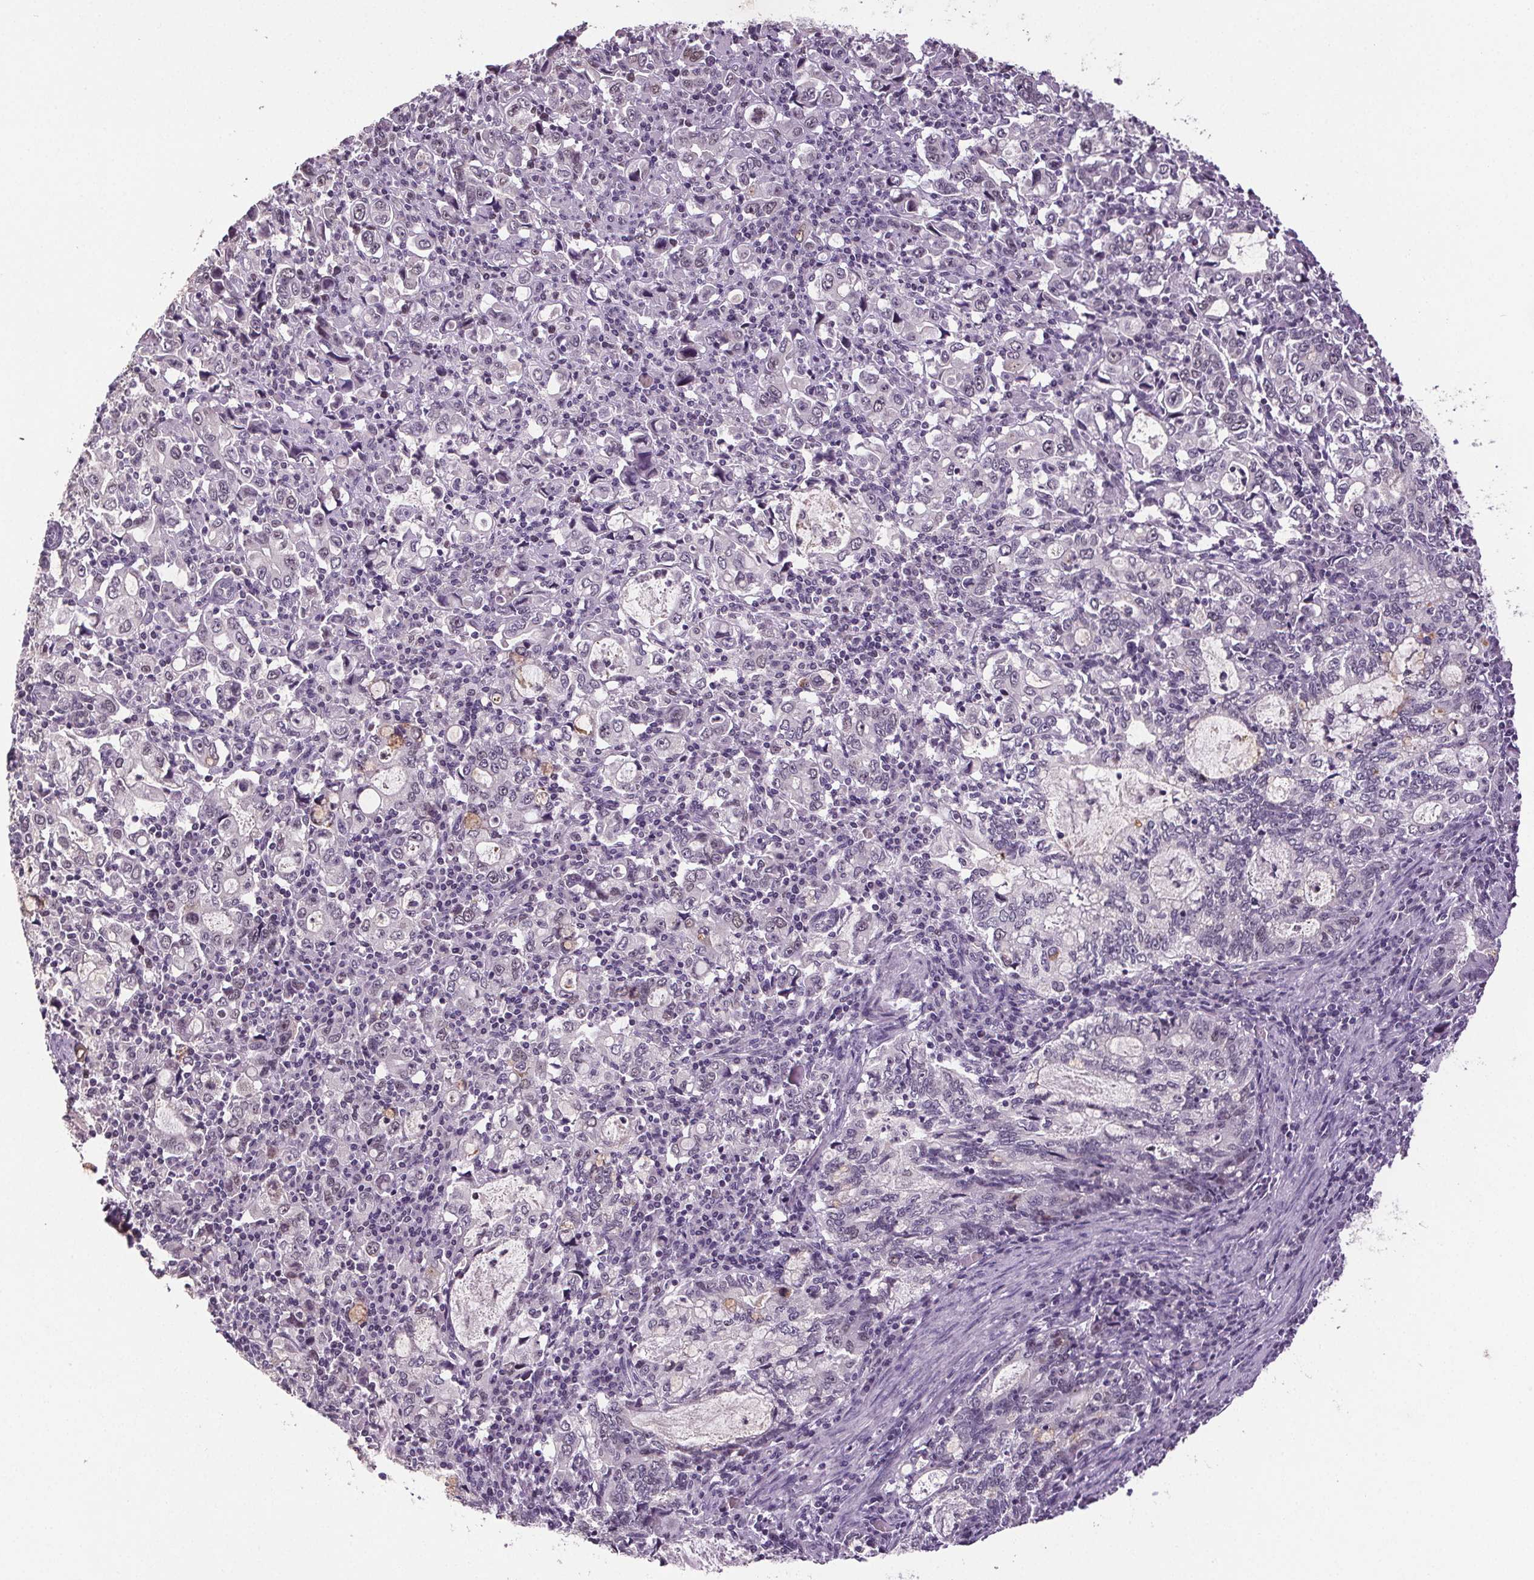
{"staining": {"intensity": "negative", "quantity": "none", "location": "none"}, "tissue": "stomach cancer", "cell_type": "Tumor cells", "image_type": "cancer", "snomed": [{"axis": "morphology", "description": "Adenocarcinoma, NOS"}, {"axis": "topography", "description": "Stomach, lower"}], "caption": "Tumor cells are negative for brown protein staining in stomach cancer.", "gene": "CENPF", "patient": {"sex": "female", "age": 72}}